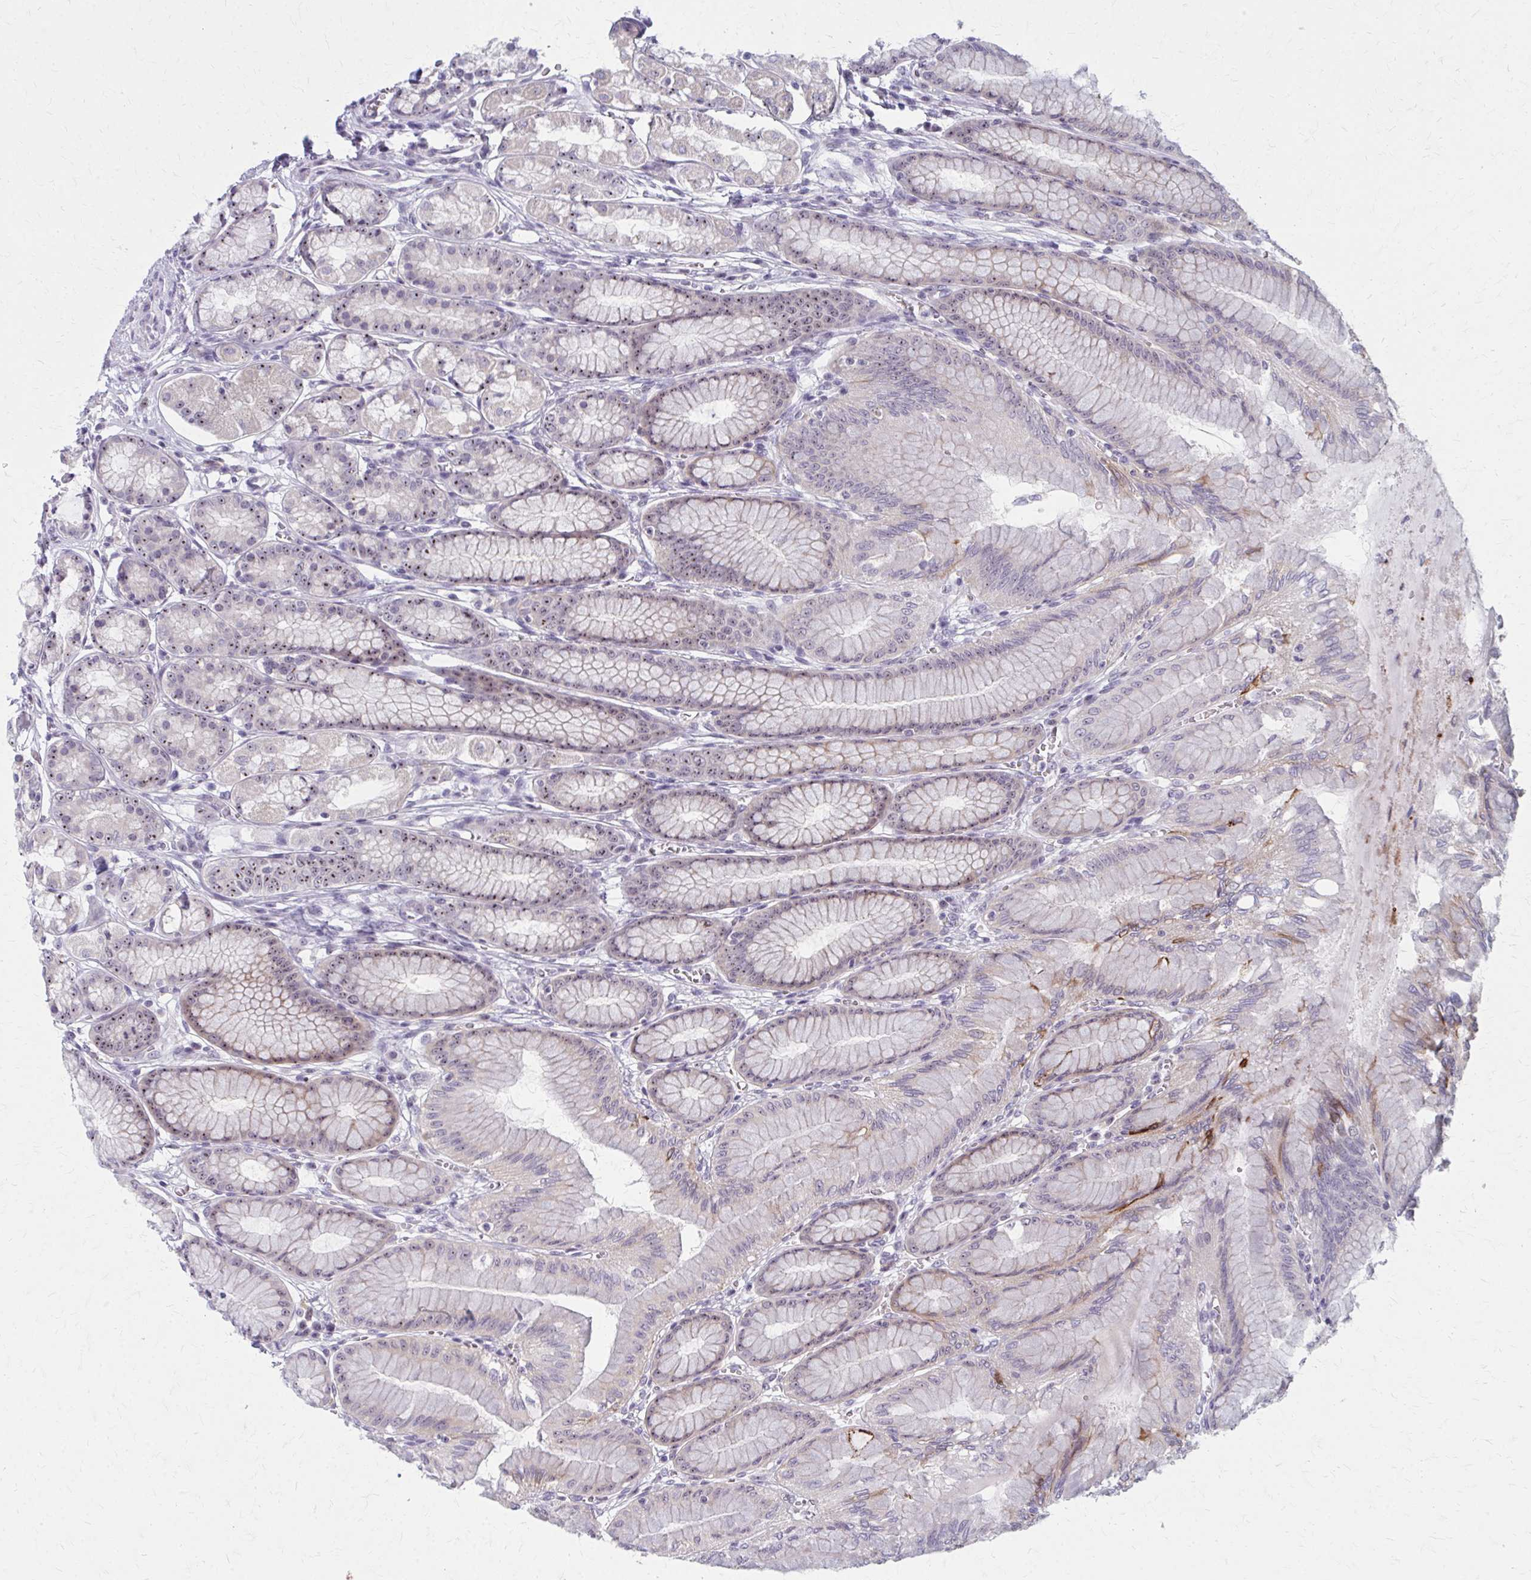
{"staining": {"intensity": "moderate", "quantity": "25%-75%", "location": "nuclear"}, "tissue": "stomach", "cell_type": "Glandular cells", "image_type": "normal", "snomed": [{"axis": "morphology", "description": "Normal tissue, NOS"}, {"axis": "topography", "description": "Stomach"}, {"axis": "topography", "description": "Stomach, lower"}], "caption": "Protein staining of normal stomach displays moderate nuclear positivity in approximately 25%-75% of glandular cells. Immunohistochemistry stains the protein of interest in brown and the nuclei are stained blue.", "gene": "NUDT16", "patient": {"sex": "male", "age": 76}}